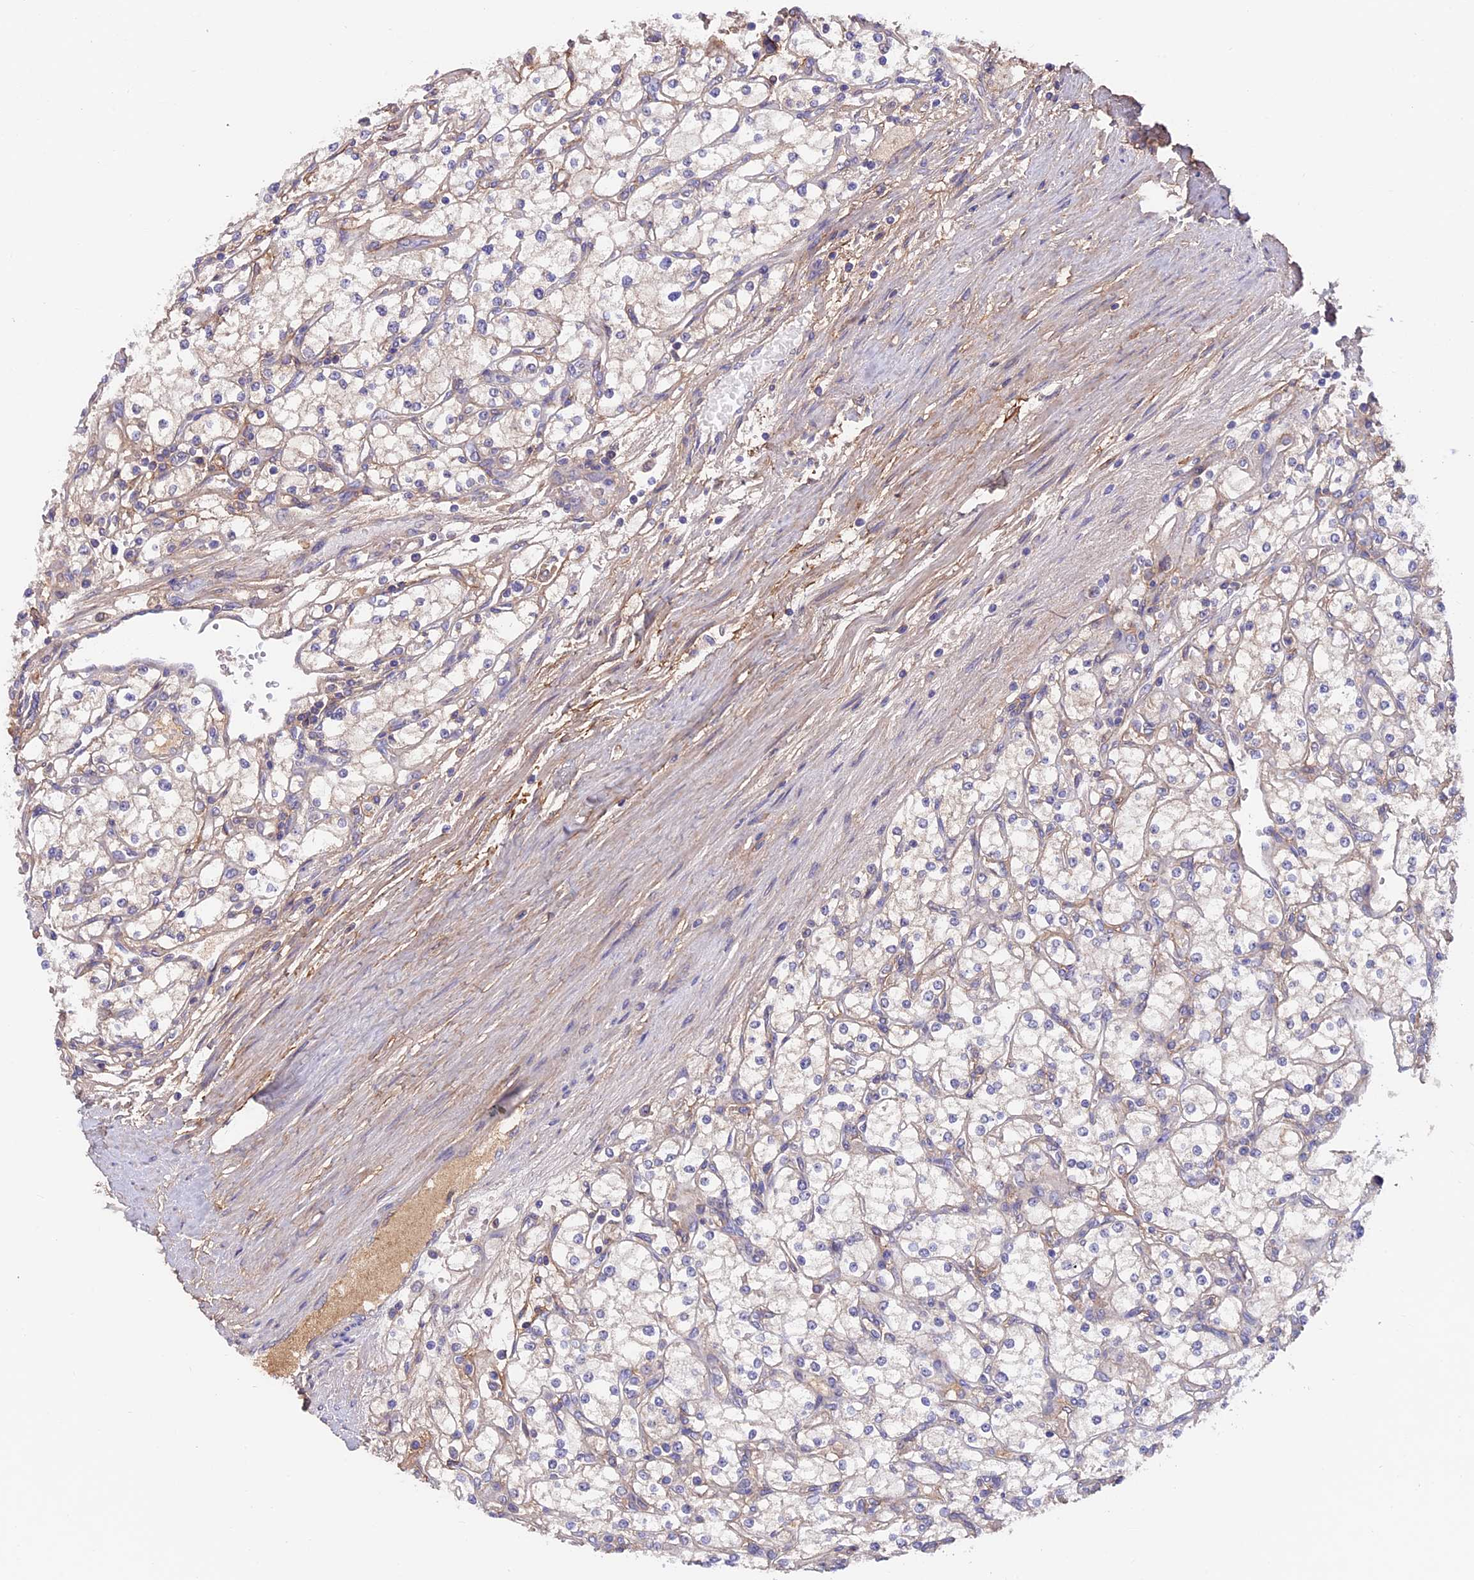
{"staining": {"intensity": "negative", "quantity": "none", "location": "none"}, "tissue": "renal cancer", "cell_type": "Tumor cells", "image_type": "cancer", "snomed": [{"axis": "morphology", "description": "Adenocarcinoma, NOS"}, {"axis": "topography", "description": "Kidney"}], "caption": "A micrograph of human renal adenocarcinoma is negative for staining in tumor cells.", "gene": "COL4A3", "patient": {"sex": "male", "age": 80}}